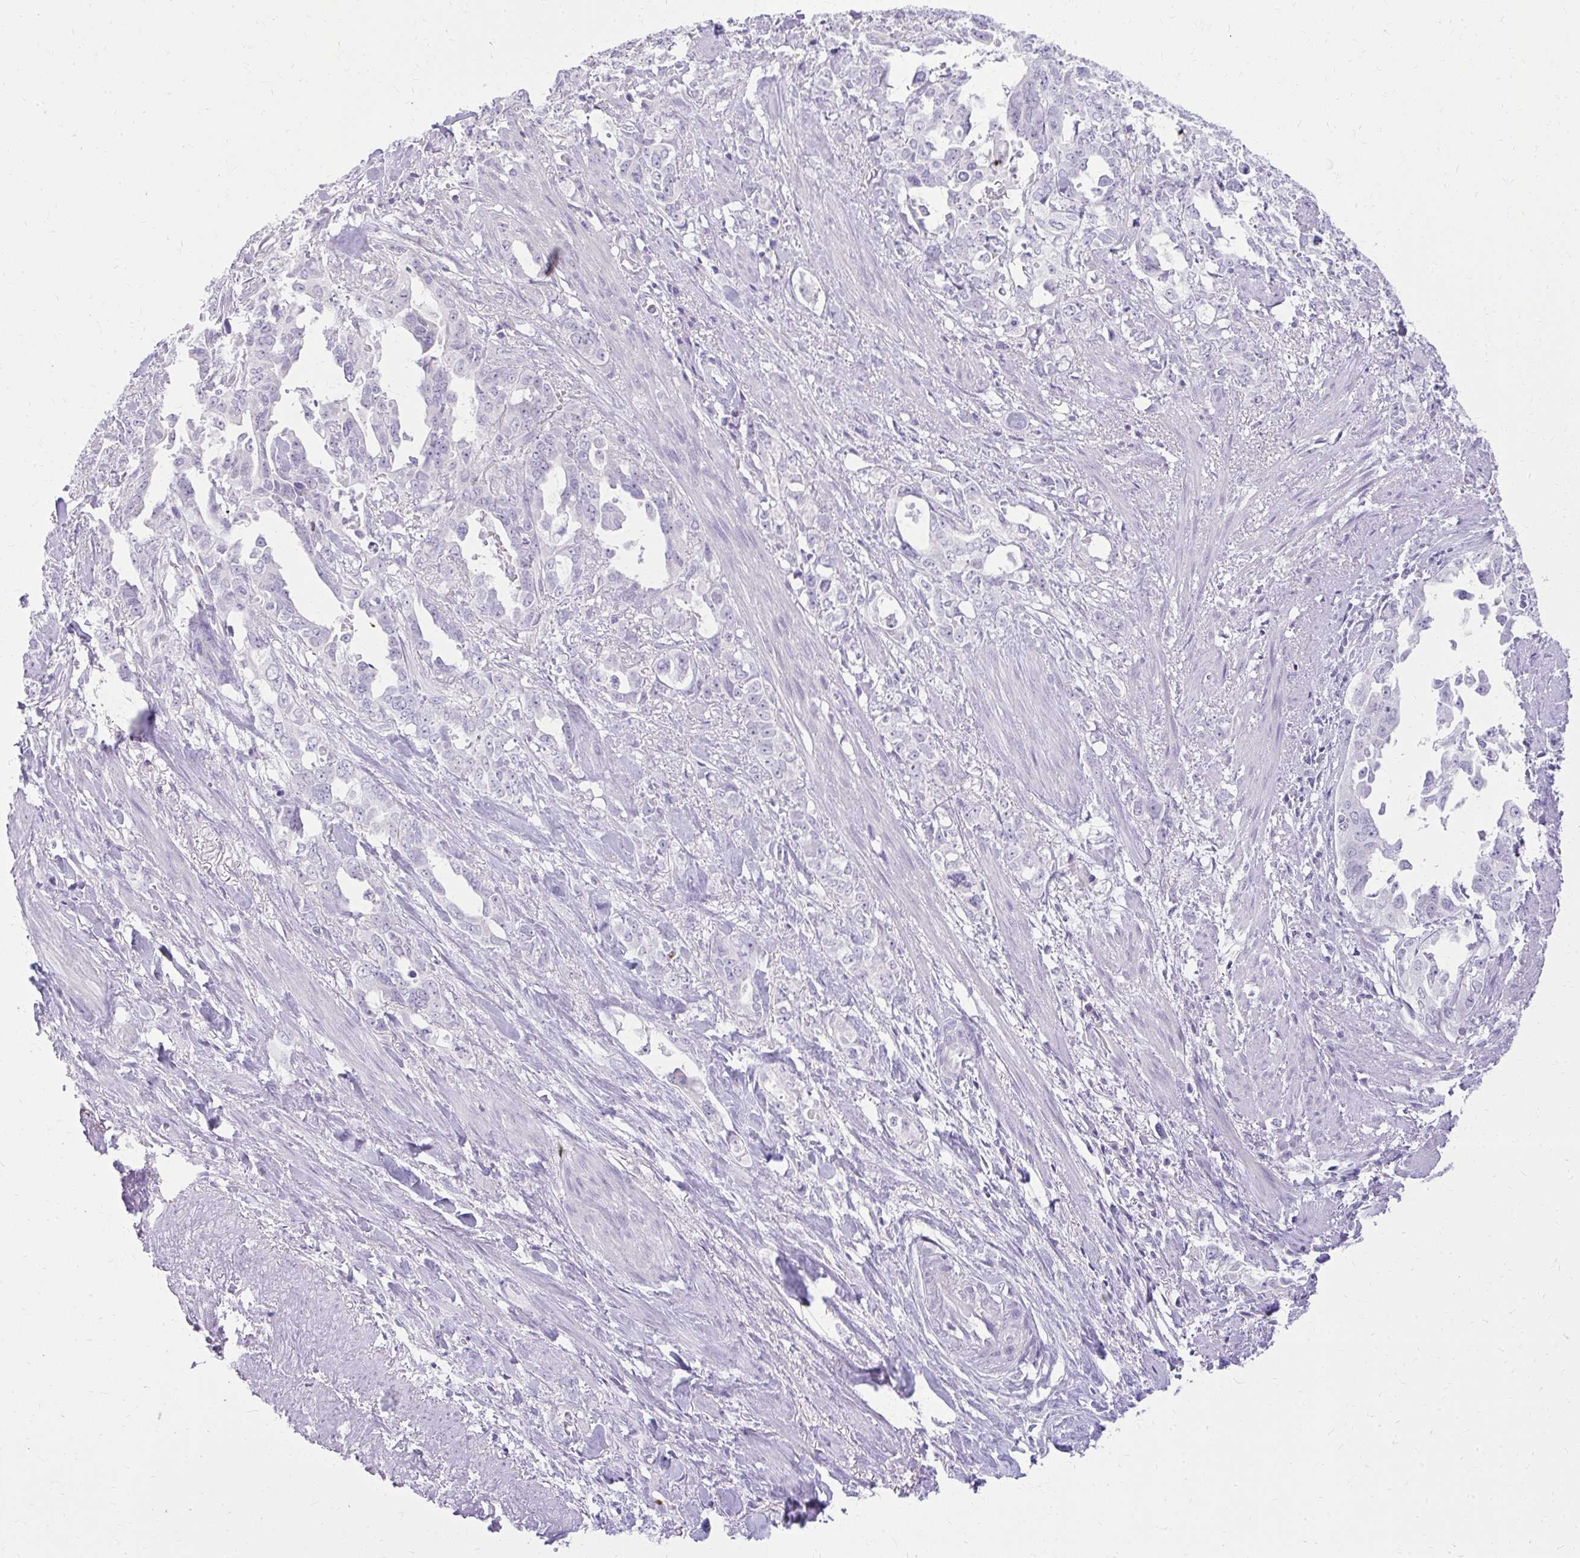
{"staining": {"intensity": "negative", "quantity": "none", "location": "none"}, "tissue": "endometrial cancer", "cell_type": "Tumor cells", "image_type": "cancer", "snomed": [{"axis": "morphology", "description": "Adenocarcinoma, NOS"}, {"axis": "topography", "description": "Endometrium"}], "caption": "Endometrial cancer (adenocarcinoma) was stained to show a protein in brown. There is no significant staining in tumor cells.", "gene": "PRAP1", "patient": {"sex": "female", "age": 65}}